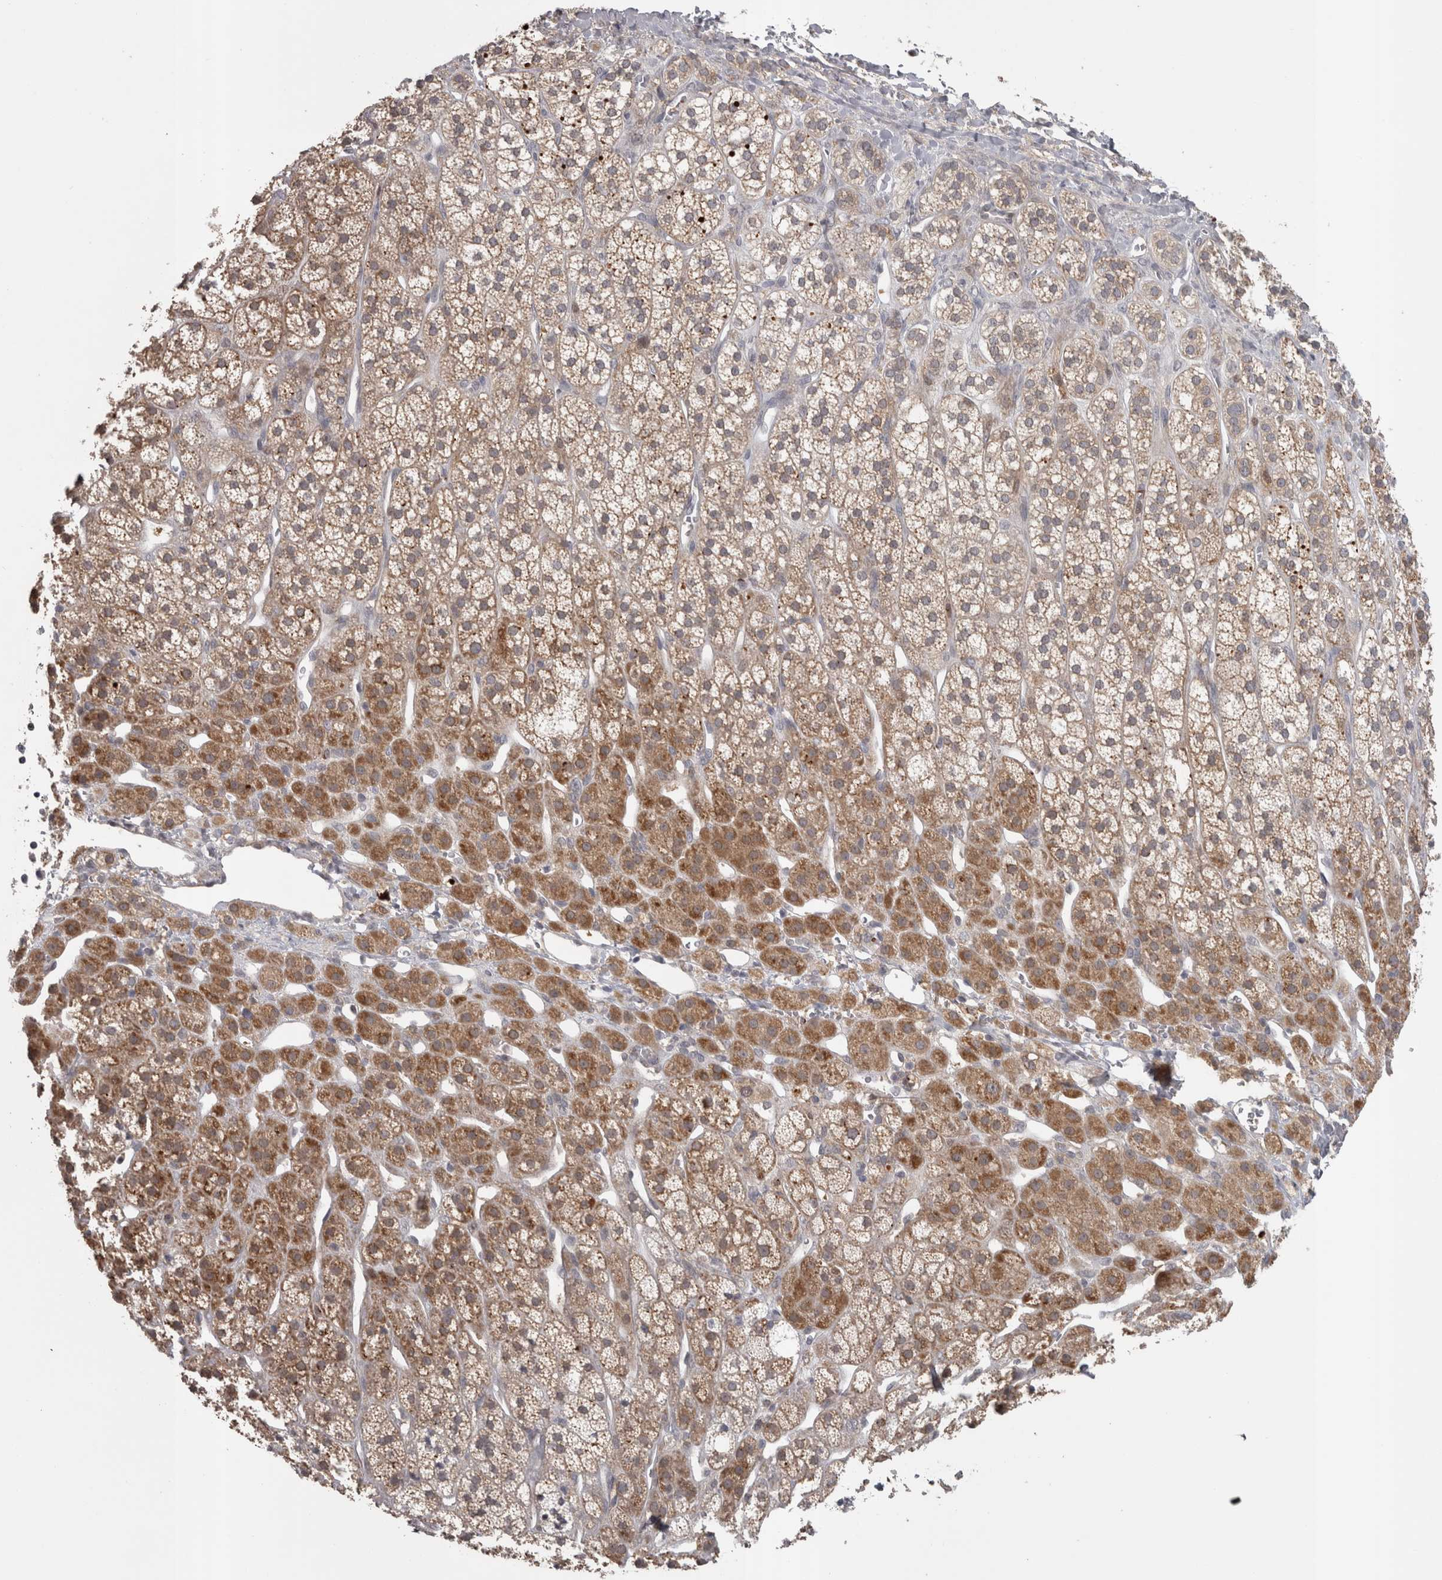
{"staining": {"intensity": "strong", "quantity": ">75%", "location": "cytoplasmic/membranous"}, "tissue": "adrenal gland", "cell_type": "Glandular cells", "image_type": "normal", "snomed": [{"axis": "morphology", "description": "Normal tissue, NOS"}, {"axis": "topography", "description": "Adrenal gland"}], "caption": "This is a histology image of immunohistochemistry (IHC) staining of benign adrenal gland, which shows strong positivity in the cytoplasmic/membranous of glandular cells.", "gene": "SLCO5A1", "patient": {"sex": "male", "age": 56}}